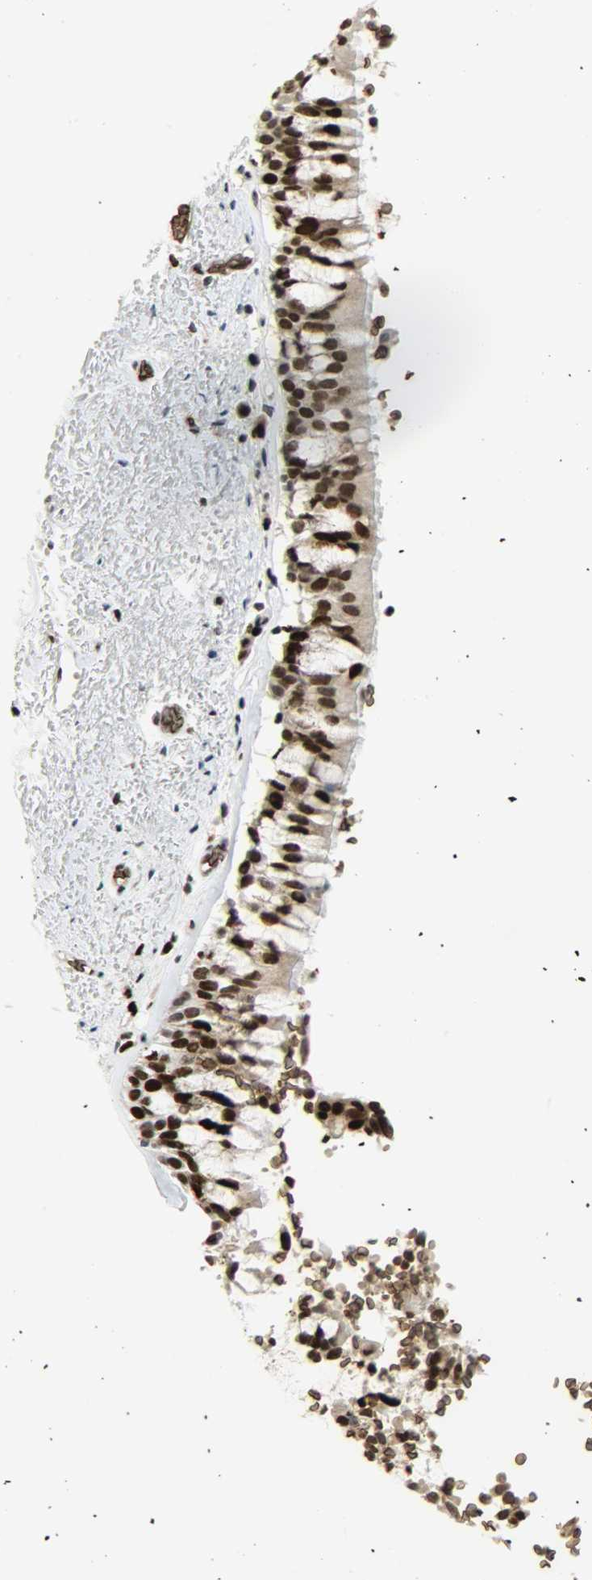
{"staining": {"intensity": "strong", "quantity": ">75%", "location": "cytoplasmic/membranous,nuclear"}, "tissue": "bronchus", "cell_type": "Respiratory epithelial cells", "image_type": "normal", "snomed": [{"axis": "morphology", "description": "Normal tissue, NOS"}, {"axis": "morphology", "description": "Adenocarcinoma, NOS"}, {"axis": "topography", "description": "Bronchus"}, {"axis": "topography", "description": "Lung"}], "caption": "High-power microscopy captured an immunohistochemistry (IHC) histopathology image of benign bronchus, revealing strong cytoplasmic/membranous,nuclear staining in about >75% of respiratory epithelial cells.", "gene": "SNAI1", "patient": {"sex": "male", "age": 71}}